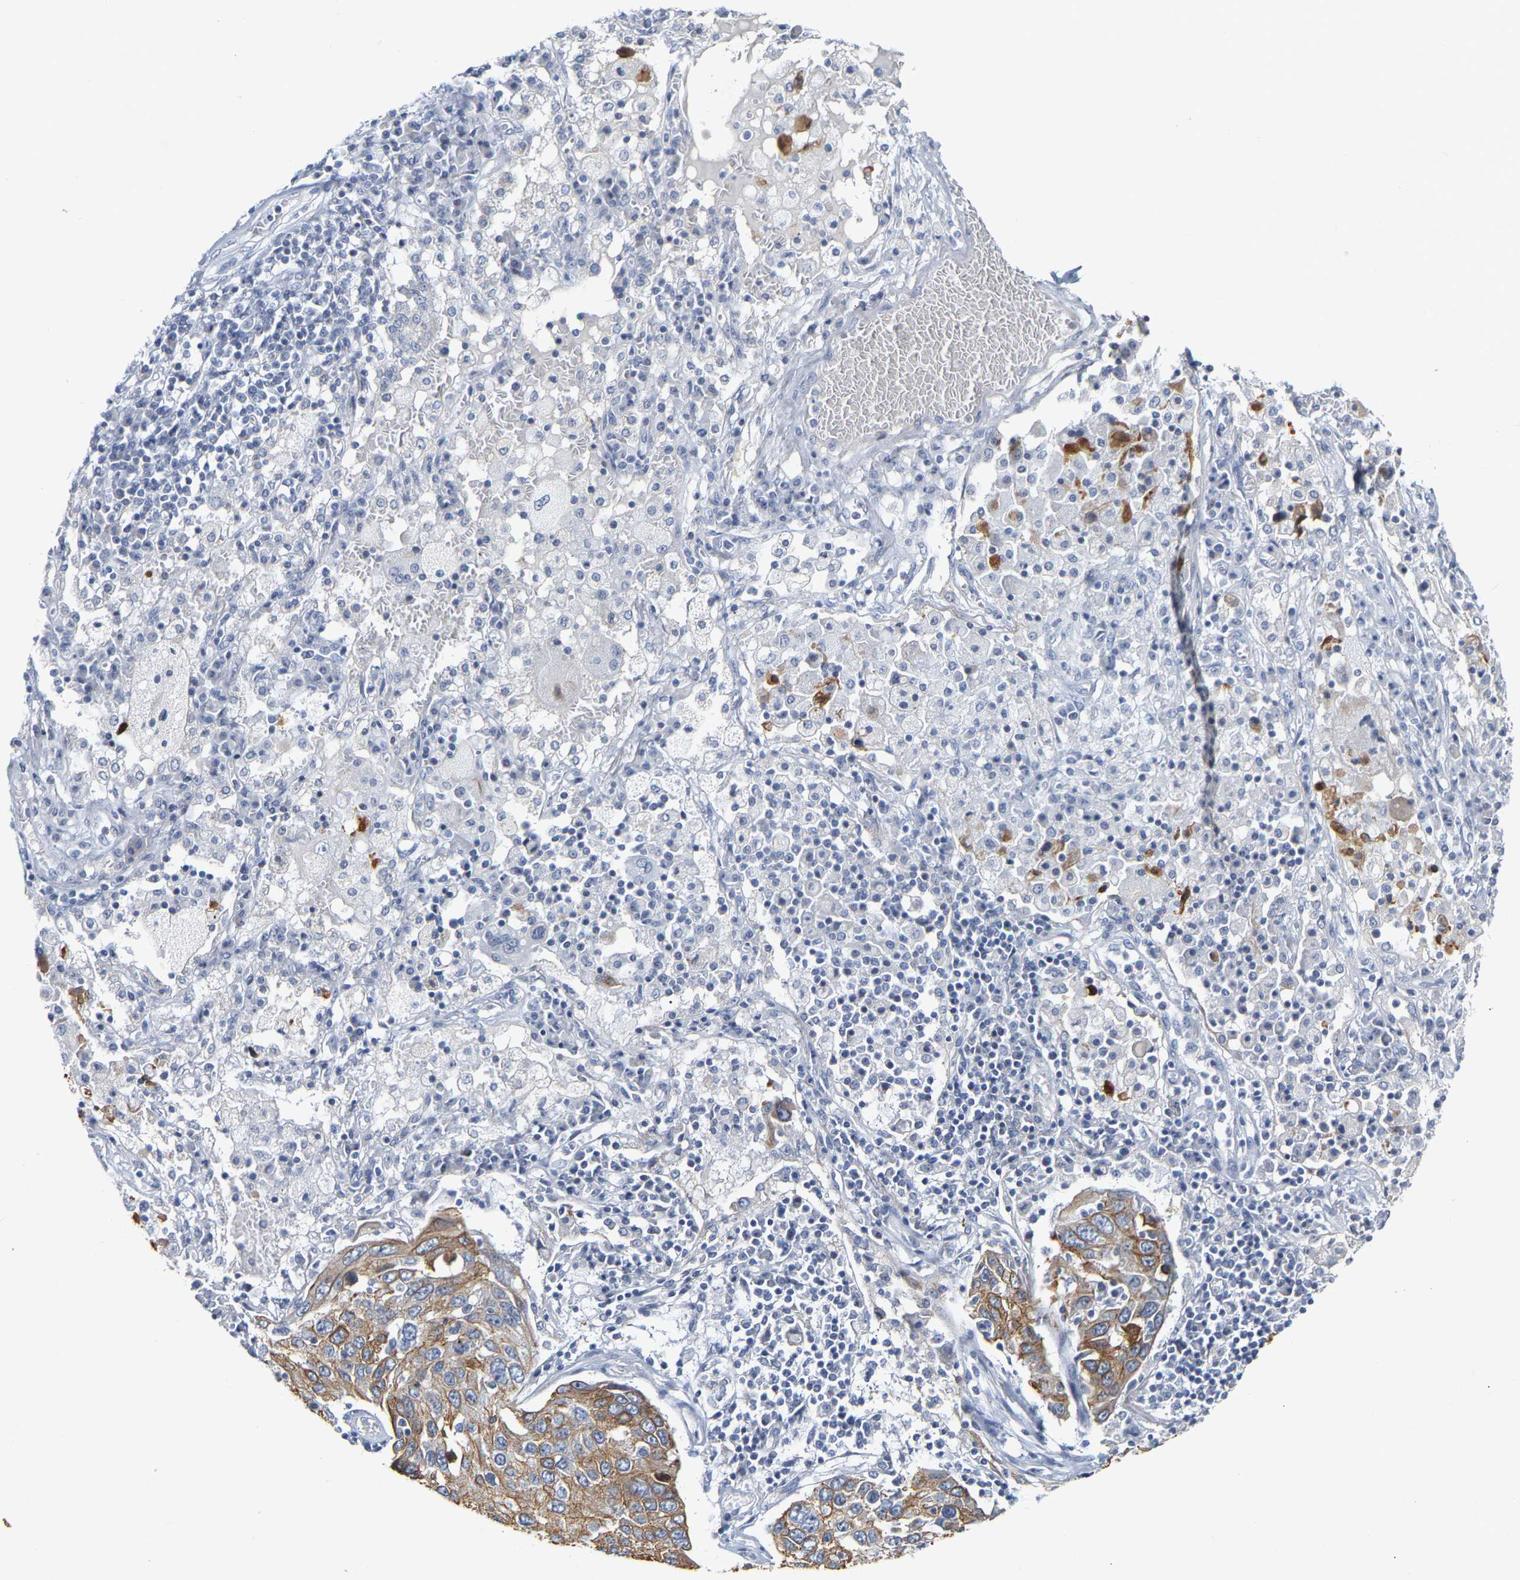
{"staining": {"intensity": "moderate", "quantity": ">75%", "location": "cytoplasmic/membranous"}, "tissue": "lung cancer", "cell_type": "Tumor cells", "image_type": "cancer", "snomed": [{"axis": "morphology", "description": "Squamous cell carcinoma, NOS"}, {"axis": "topography", "description": "Lung"}], "caption": "High-magnification brightfield microscopy of lung squamous cell carcinoma stained with DAB (3,3'-diaminobenzidine) (brown) and counterstained with hematoxylin (blue). tumor cells exhibit moderate cytoplasmic/membranous expression is present in about>75% of cells. The protein is stained brown, and the nuclei are stained in blue (DAB (3,3'-diaminobenzidine) IHC with brightfield microscopy, high magnification).", "gene": "KRT76", "patient": {"sex": "male", "age": 65}}